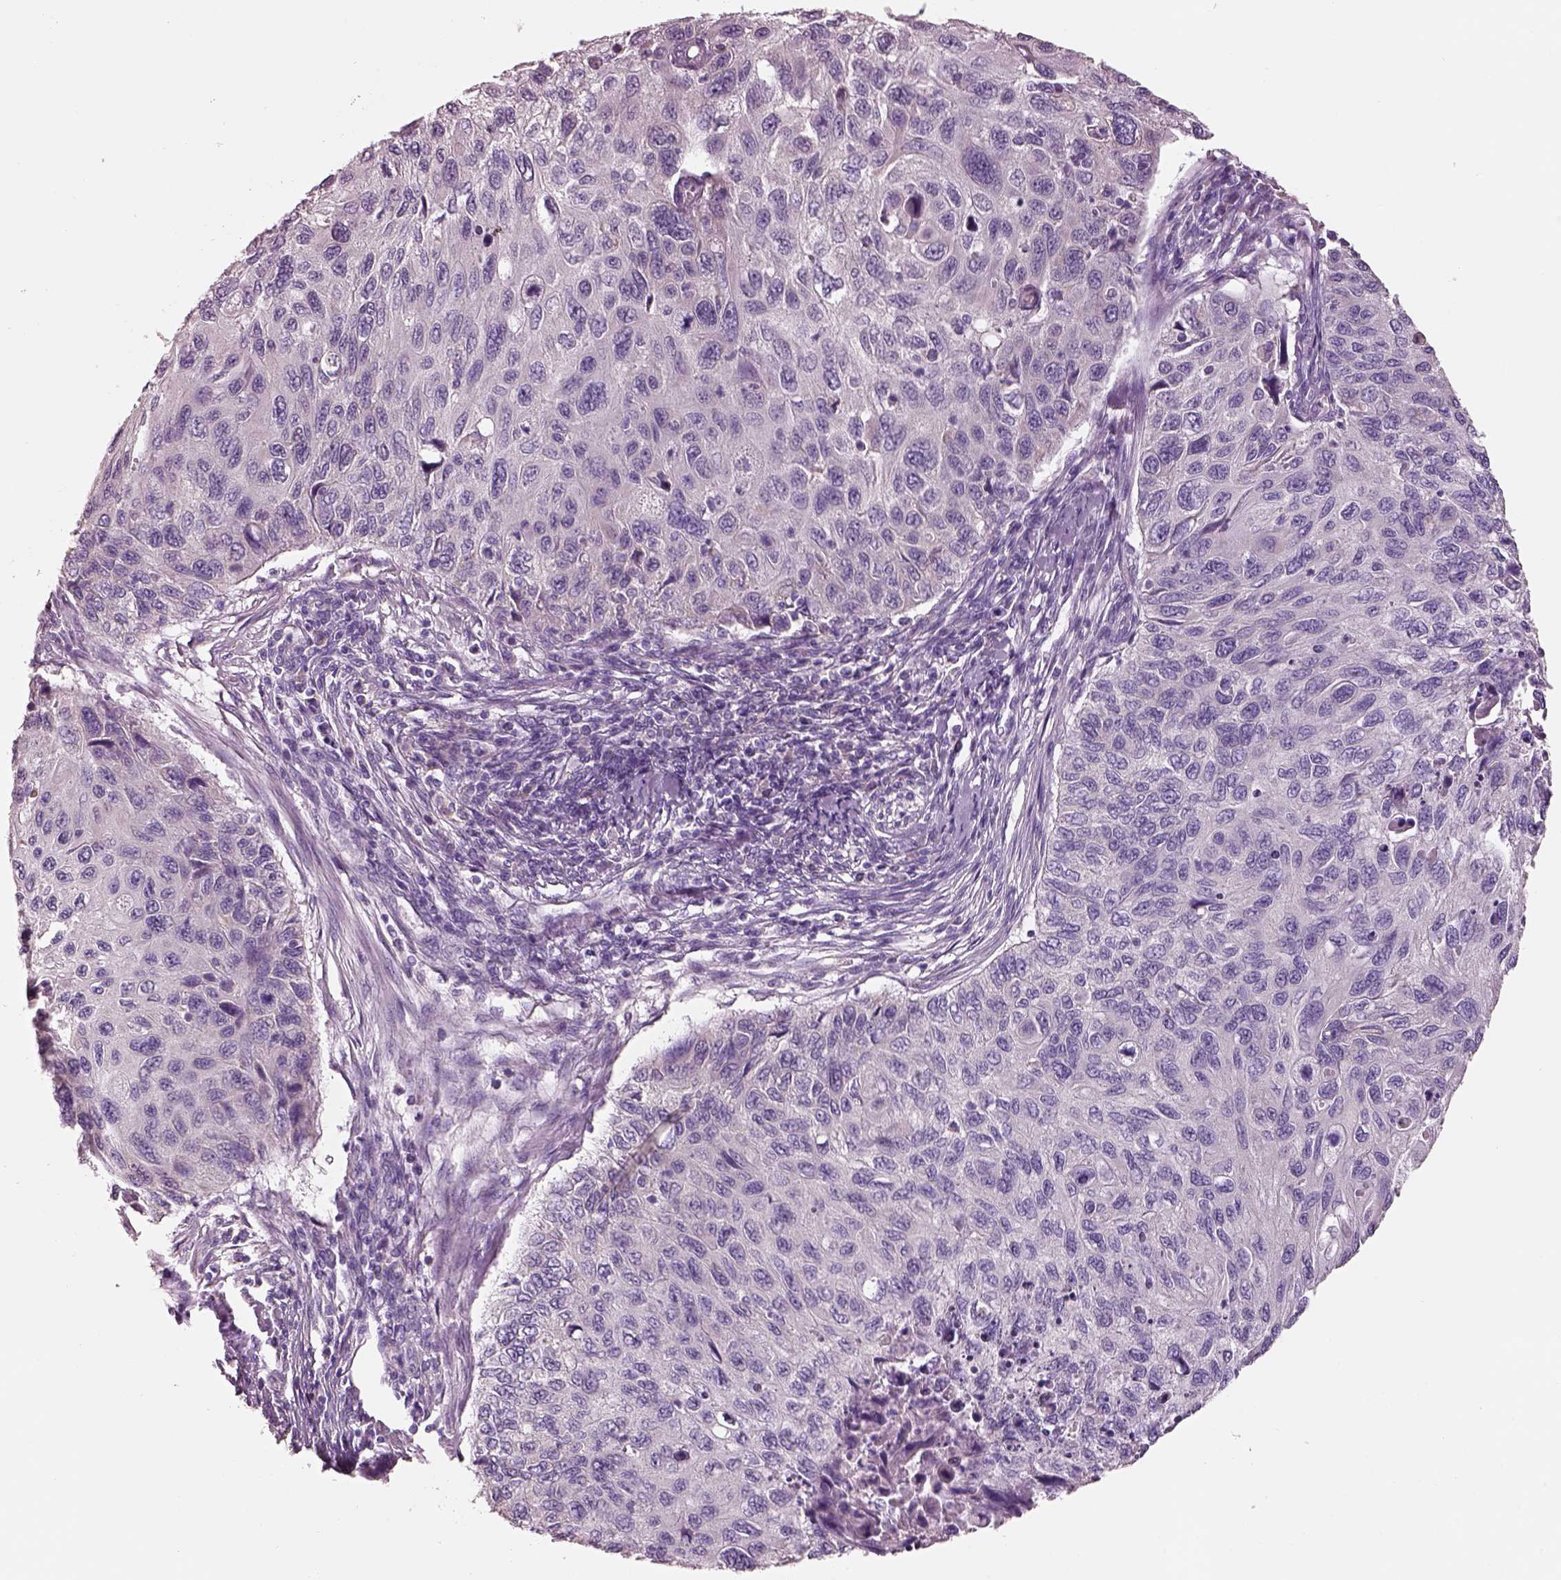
{"staining": {"intensity": "negative", "quantity": "none", "location": "none"}, "tissue": "cervical cancer", "cell_type": "Tumor cells", "image_type": "cancer", "snomed": [{"axis": "morphology", "description": "Squamous cell carcinoma, NOS"}, {"axis": "topography", "description": "Cervix"}], "caption": "Micrograph shows no significant protein staining in tumor cells of squamous cell carcinoma (cervical).", "gene": "PNOC", "patient": {"sex": "female", "age": 70}}